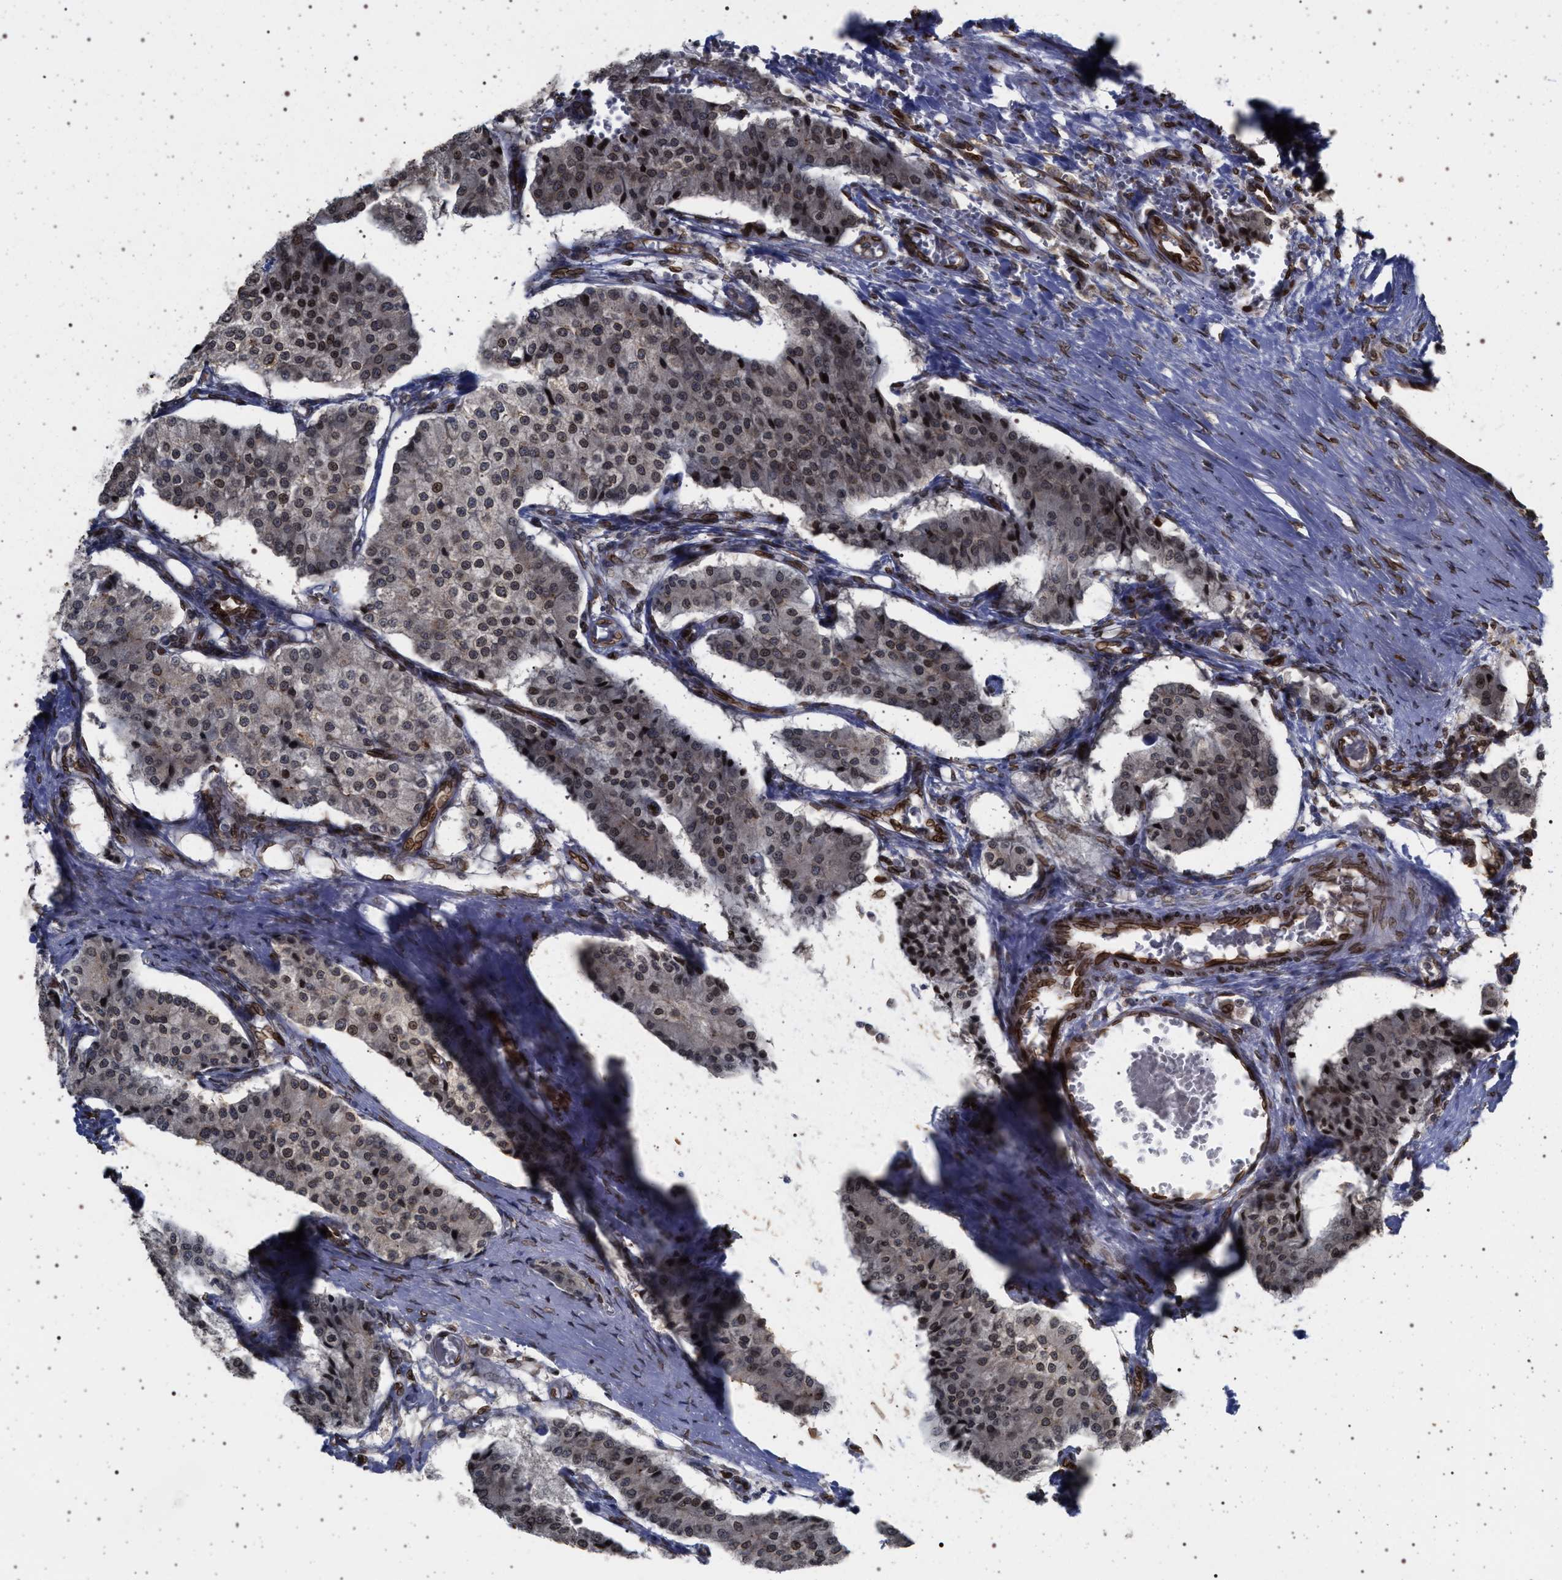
{"staining": {"intensity": "moderate", "quantity": "25%-75%", "location": "nuclear"}, "tissue": "carcinoid", "cell_type": "Tumor cells", "image_type": "cancer", "snomed": [{"axis": "morphology", "description": "Carcinoid, malignant, NOS"}, {"axis": "topography", "description": "Colon"}], "caption": "Protein staining of malignant carcinoid tissue shows moderate nuclear positivity in approximately 25%-75% of tumor cells.", "gene": "ING2", "patient": {"sex": "female", "age": 52}}